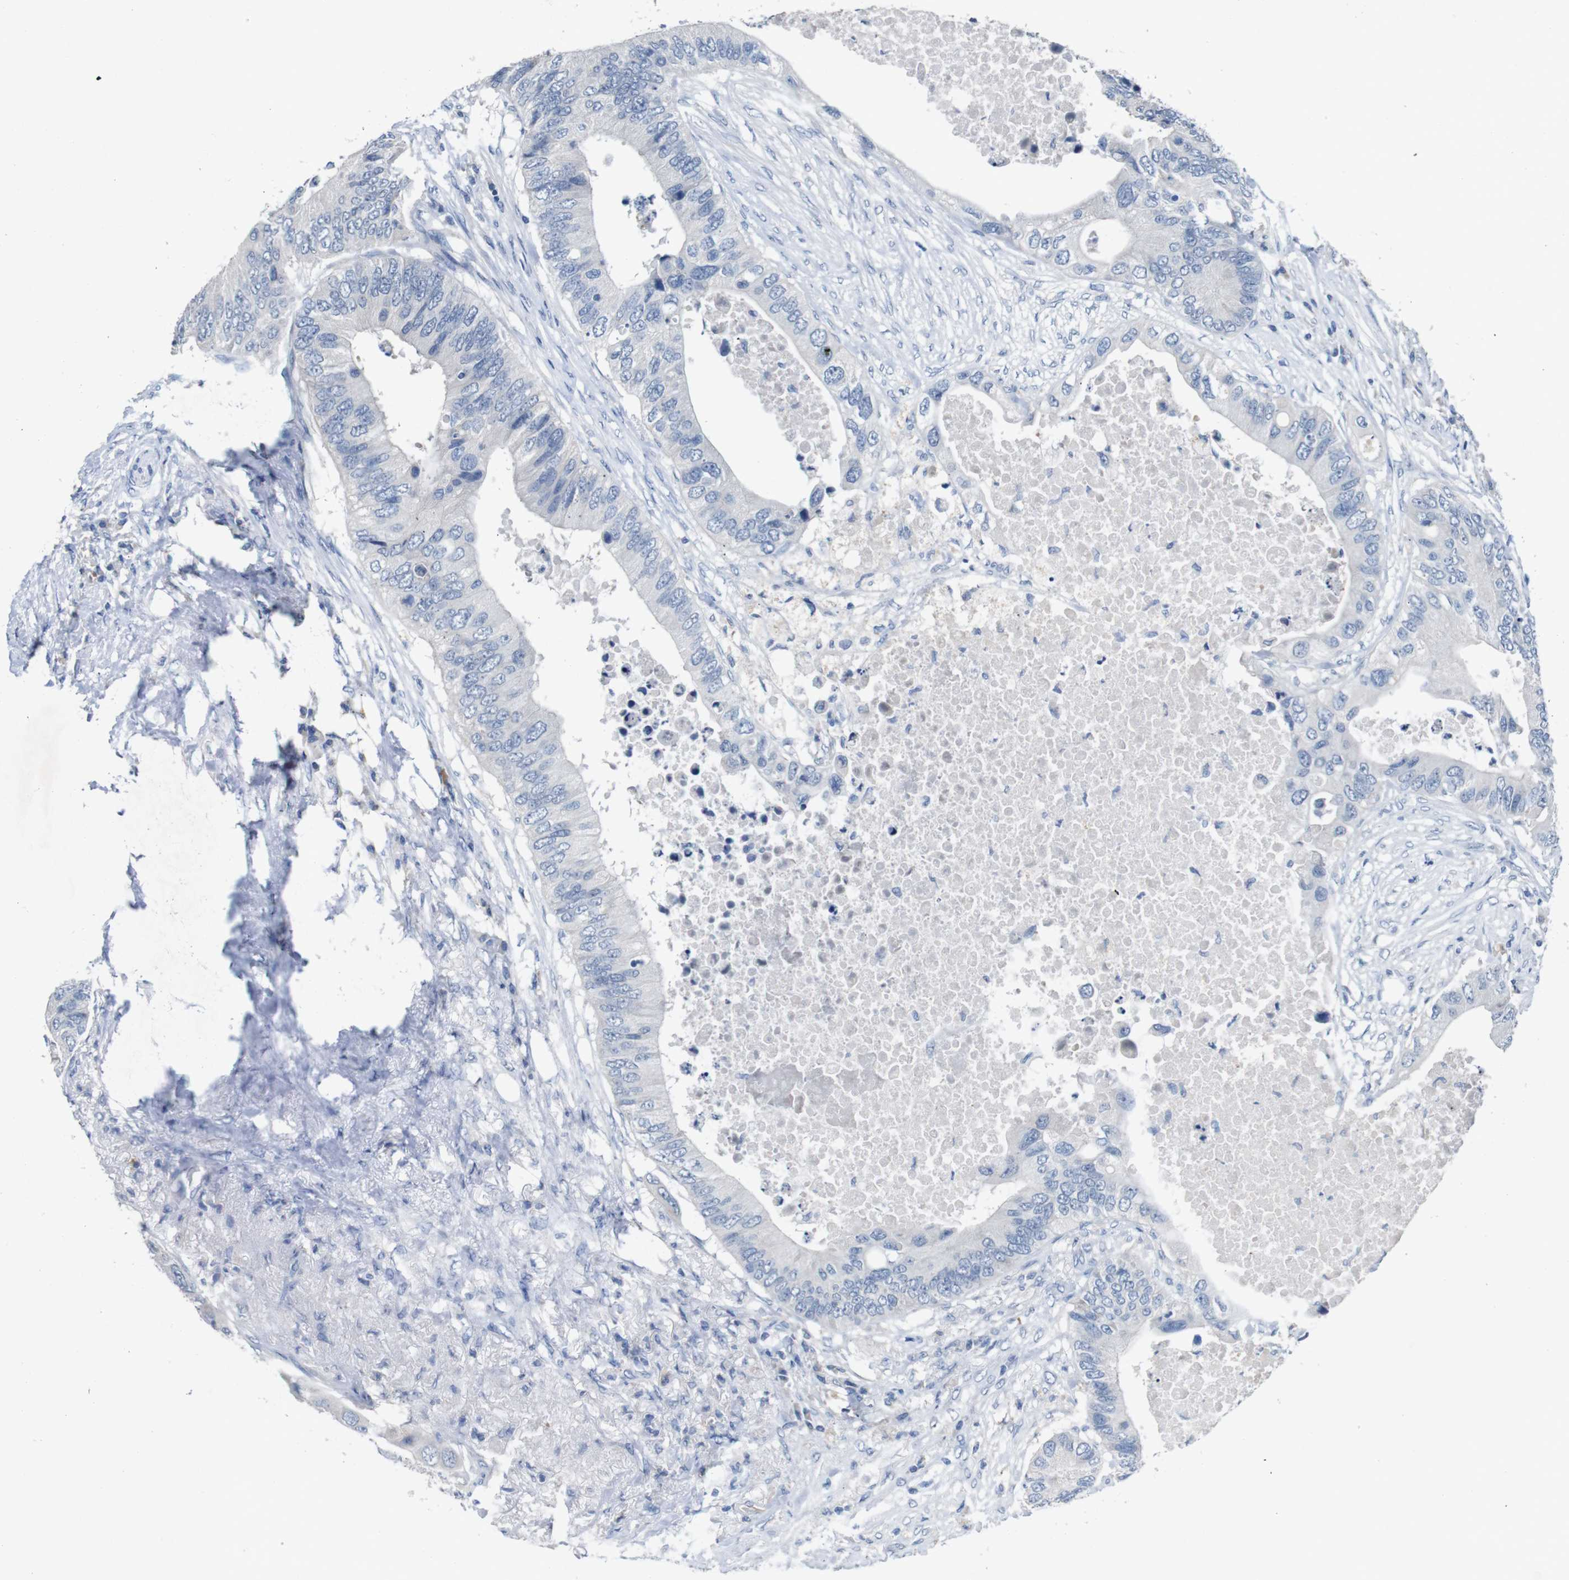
{"staining": {"intensity": "negative", "quantity": "none", "location": "none"}, "tissue": "colorectal cancer", "cell_type": "Tumor cells", "image_type": "cancer", "snomed": [{"axis": "morphology", "description": "Adenocarcinoma, NOS"}, {"axis": "topography", "description": "Colon"}], "caption": "IHC histopathology image of human colorectal cancer (adenocarcinoma) stained for a protein (brown), which exhibits no expression in tumor cells.", "gene": "SLC2A8", "patient": {"sex": "male", "age": 71}}